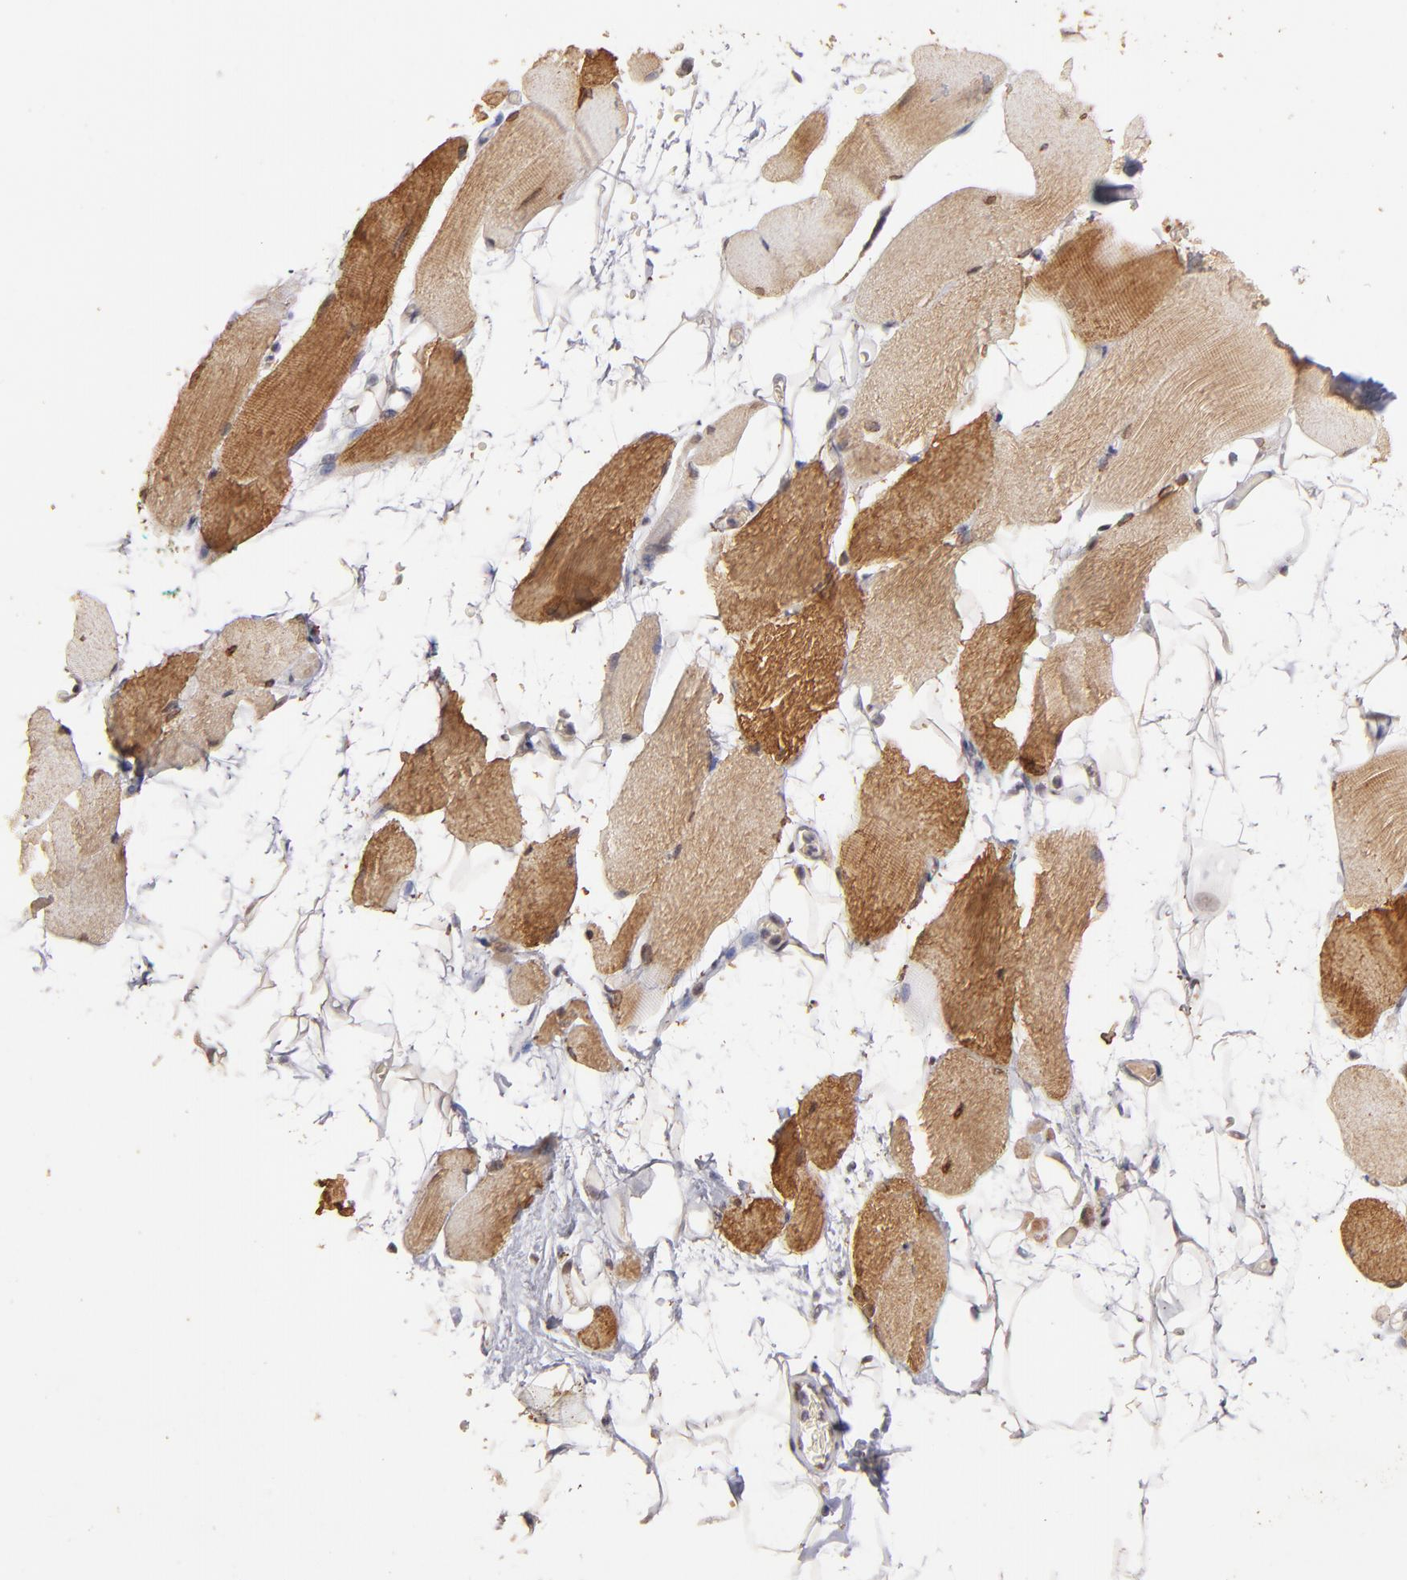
{"staining": {"intensity": "moderate", "quantity": ">75%", "location": "cytoplasmic/membranous,nuclear"}, "tissue": "skeletal muscle", "cell_type": "Myocytes", "image_type": "normal", "snomed": [{"axis": "morphology", "description": "Normal tissue, NOS"}, {"axis": "topography", "description": "Skeletal muscle"}, {"axis": "topography", "description": "Parathyroid gland"}], "caption": "Protein staining of normal skeletal muscle reveals moderate cytoplasmic/membranous,nuclear positivity in approximately >75% of myocytes.", "gene": "CLOCK", "patient": {"sex": "female", "age": 37}}